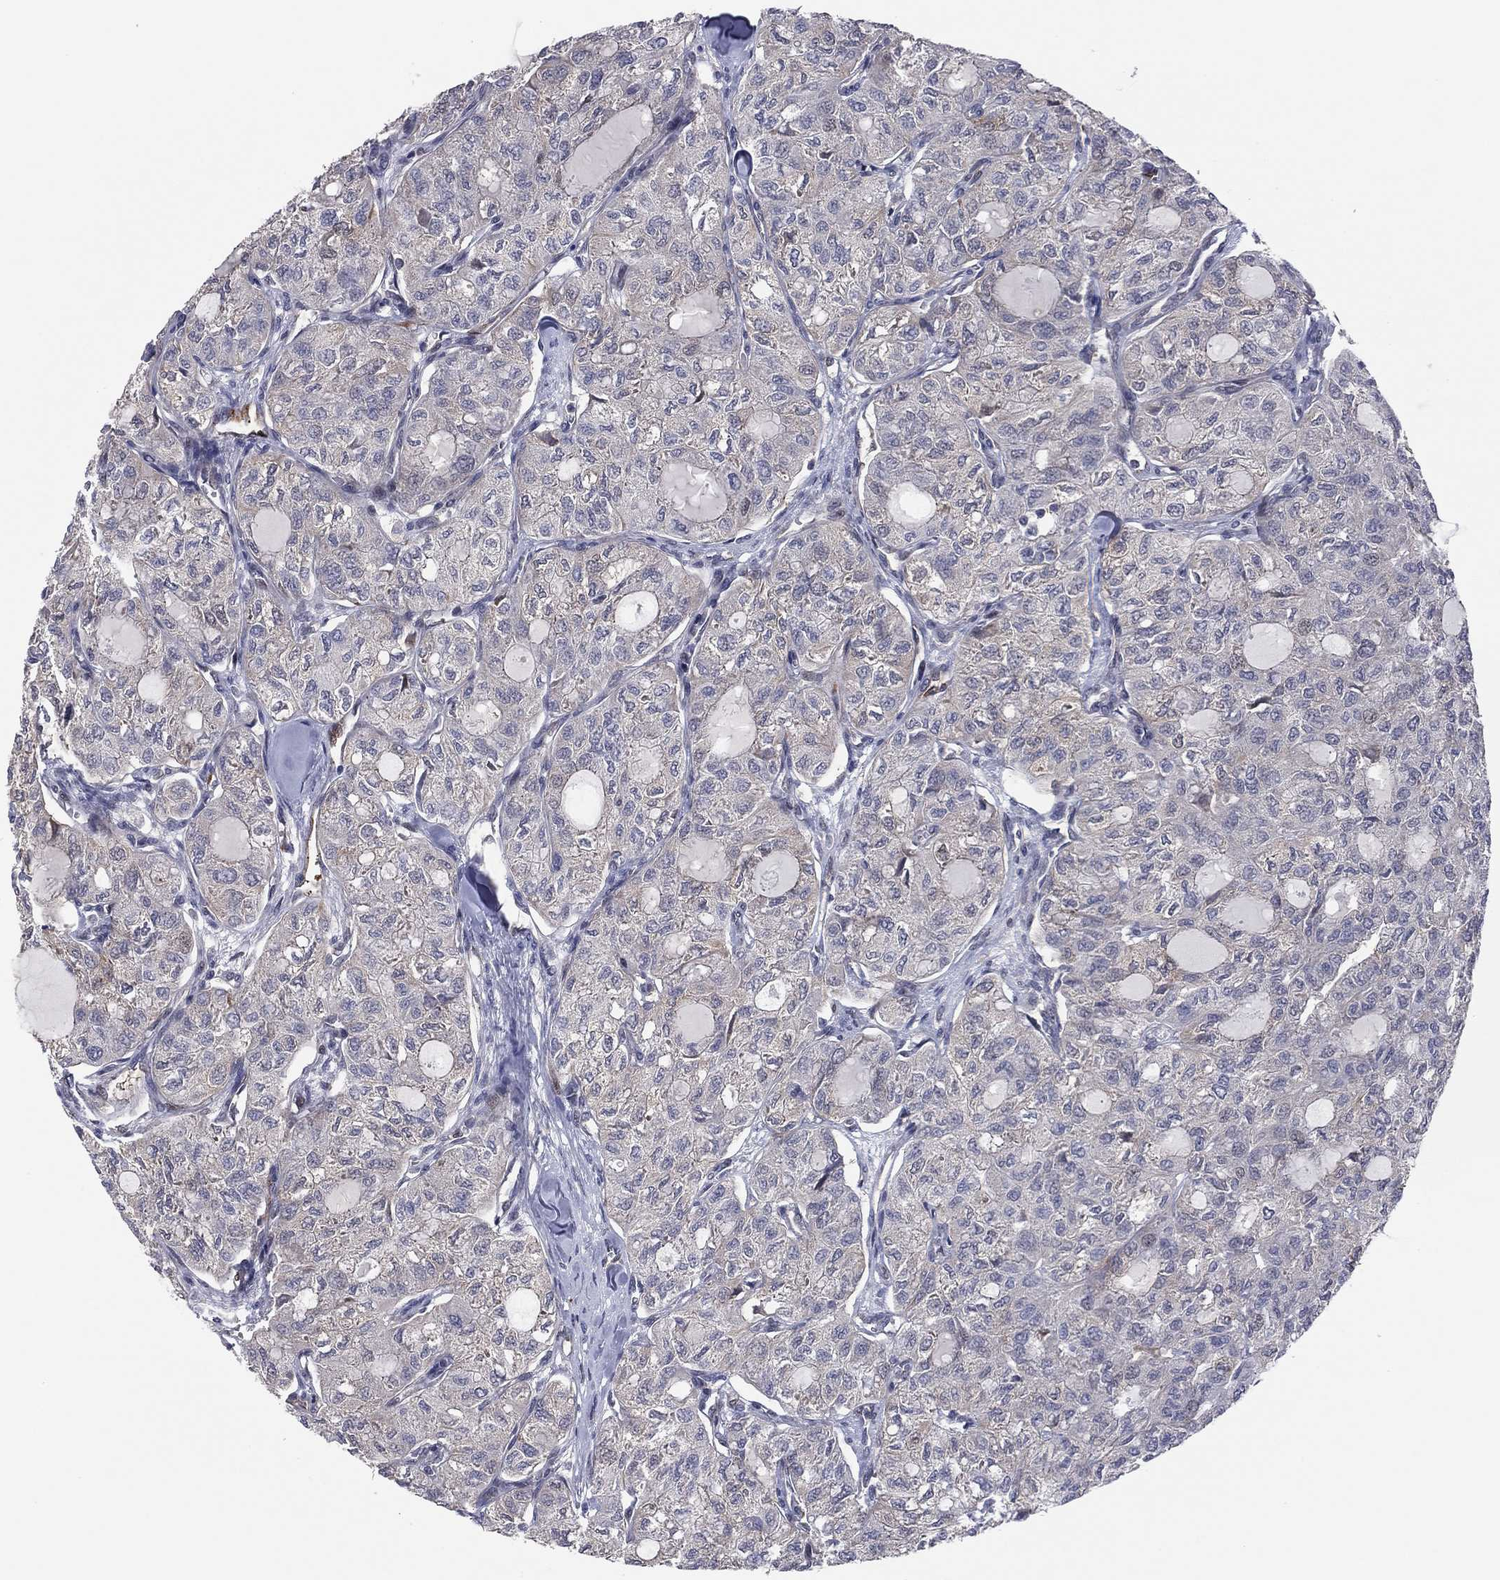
{"staining": {"intensity": "negative", "quantity": "none", "location": "none"}, "tissue": "thyroid cancer", "cell_type": "Tumor cells", "image_type": "cancer", "snomed": [{"axis": "morphology", "description": "Follicular adenoma carcinoma, NOS"}, {"axis": "topography", "description": "Thyroid gland"}], "caption": "Immunohistochemistry (IHC) histopathology image of human thyroid follicular adenoma carcinoma stained for a protein (brown), which displays no positivity in tumor cells.", "gene": "SNCG", "patient": {"sex": "male", "age": 75}}